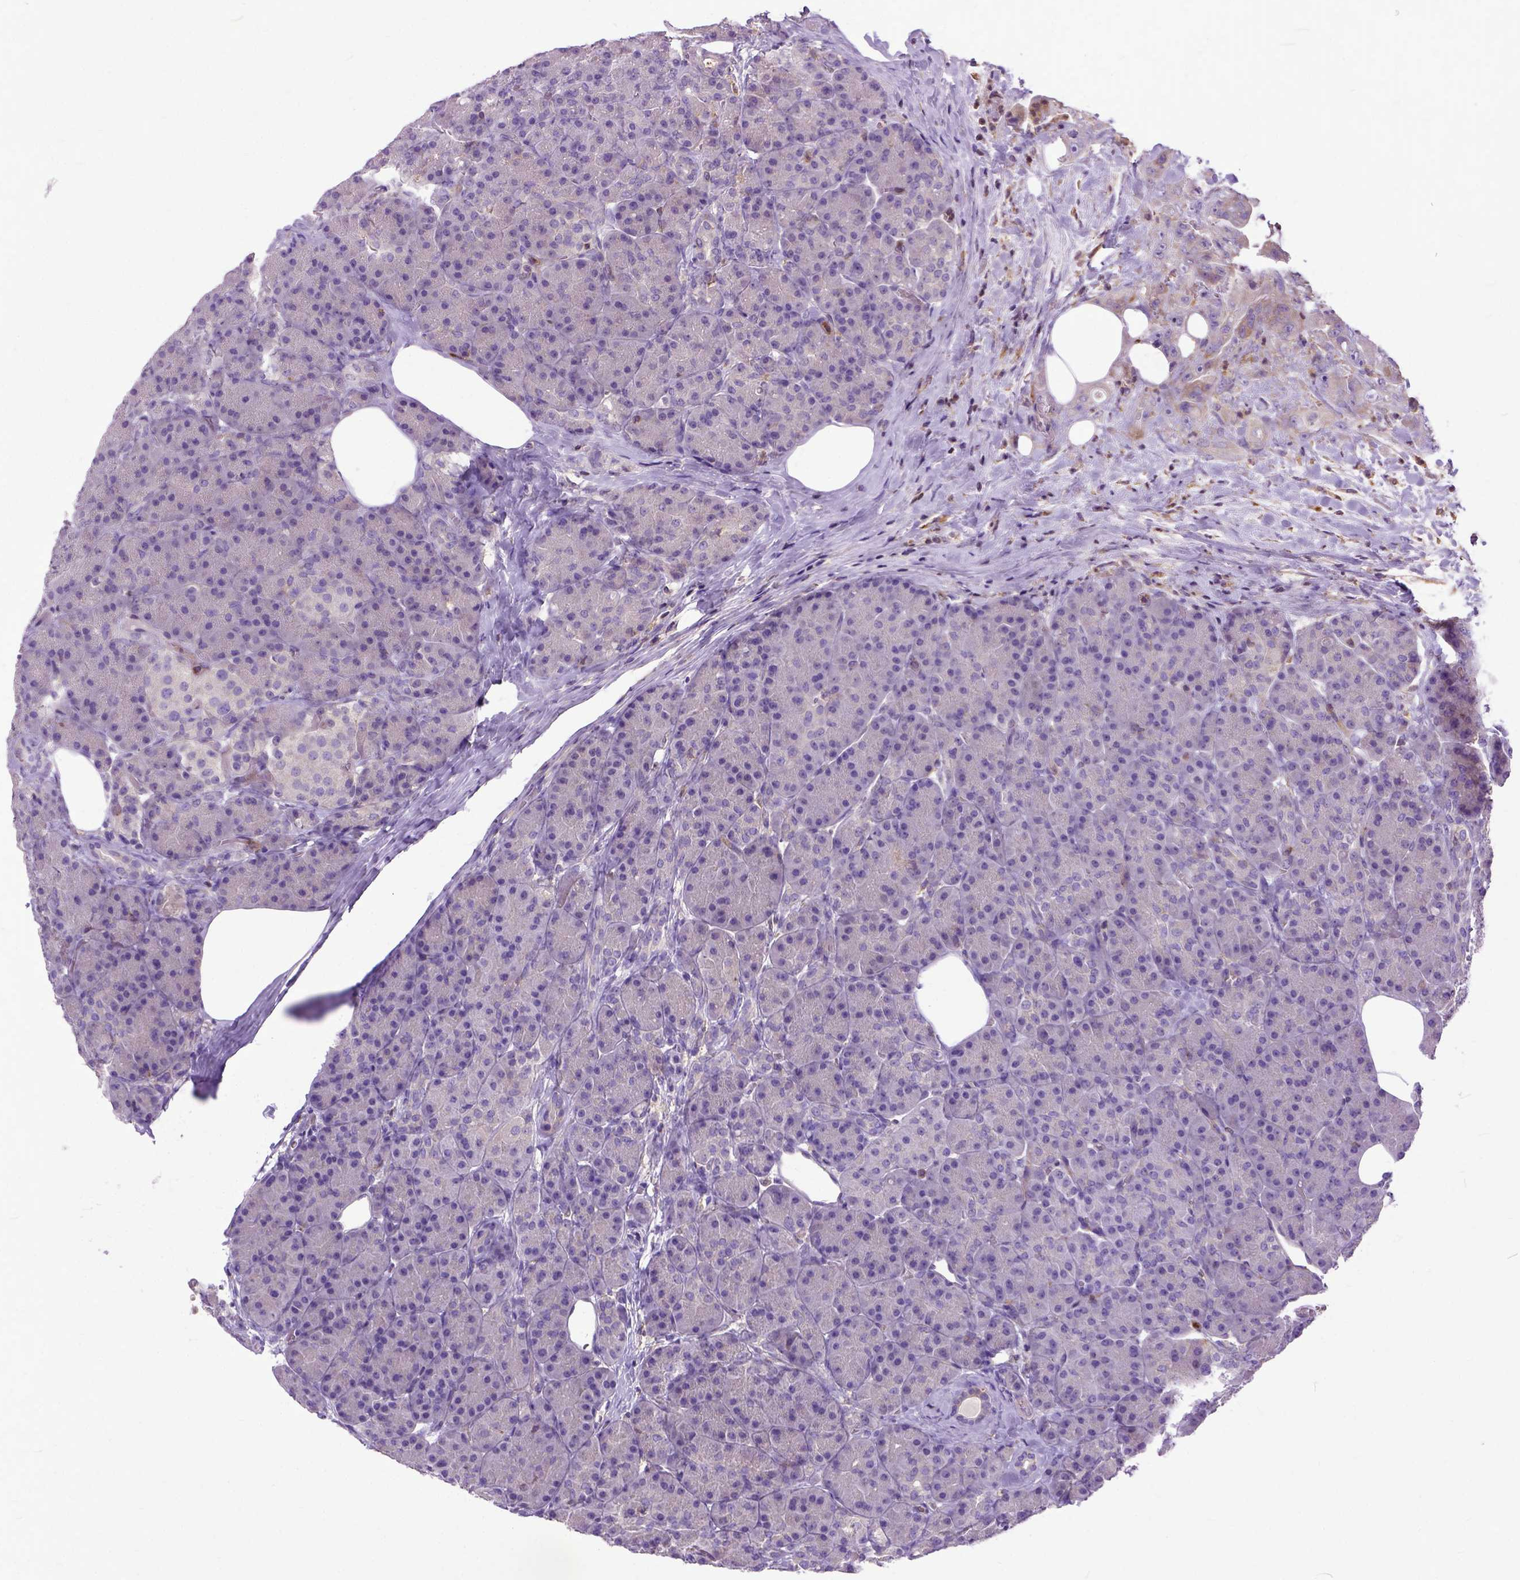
{"staining": {"intensity": "weak", "quantity": "25%-75%", "location": "cytoplasmic/membranous"}, "tissue": "pancreas", "cell_type": "Exocrine glandular cells", "image_type": "normal", "snomed": [{"axis": "morphology", "description": "Normal tissue, NOS"}, {"axis": "topography", "description": "Pancreas"}], "caption": "About 25%-75% of exocrine glandular cells in normal pancreas exhibit weak cytoplasmic/membranous protein expression as visualized by brown immunohistochemical staining.", "gene": "NAMPT", "patient": {"sex": "male", "age": 57}}